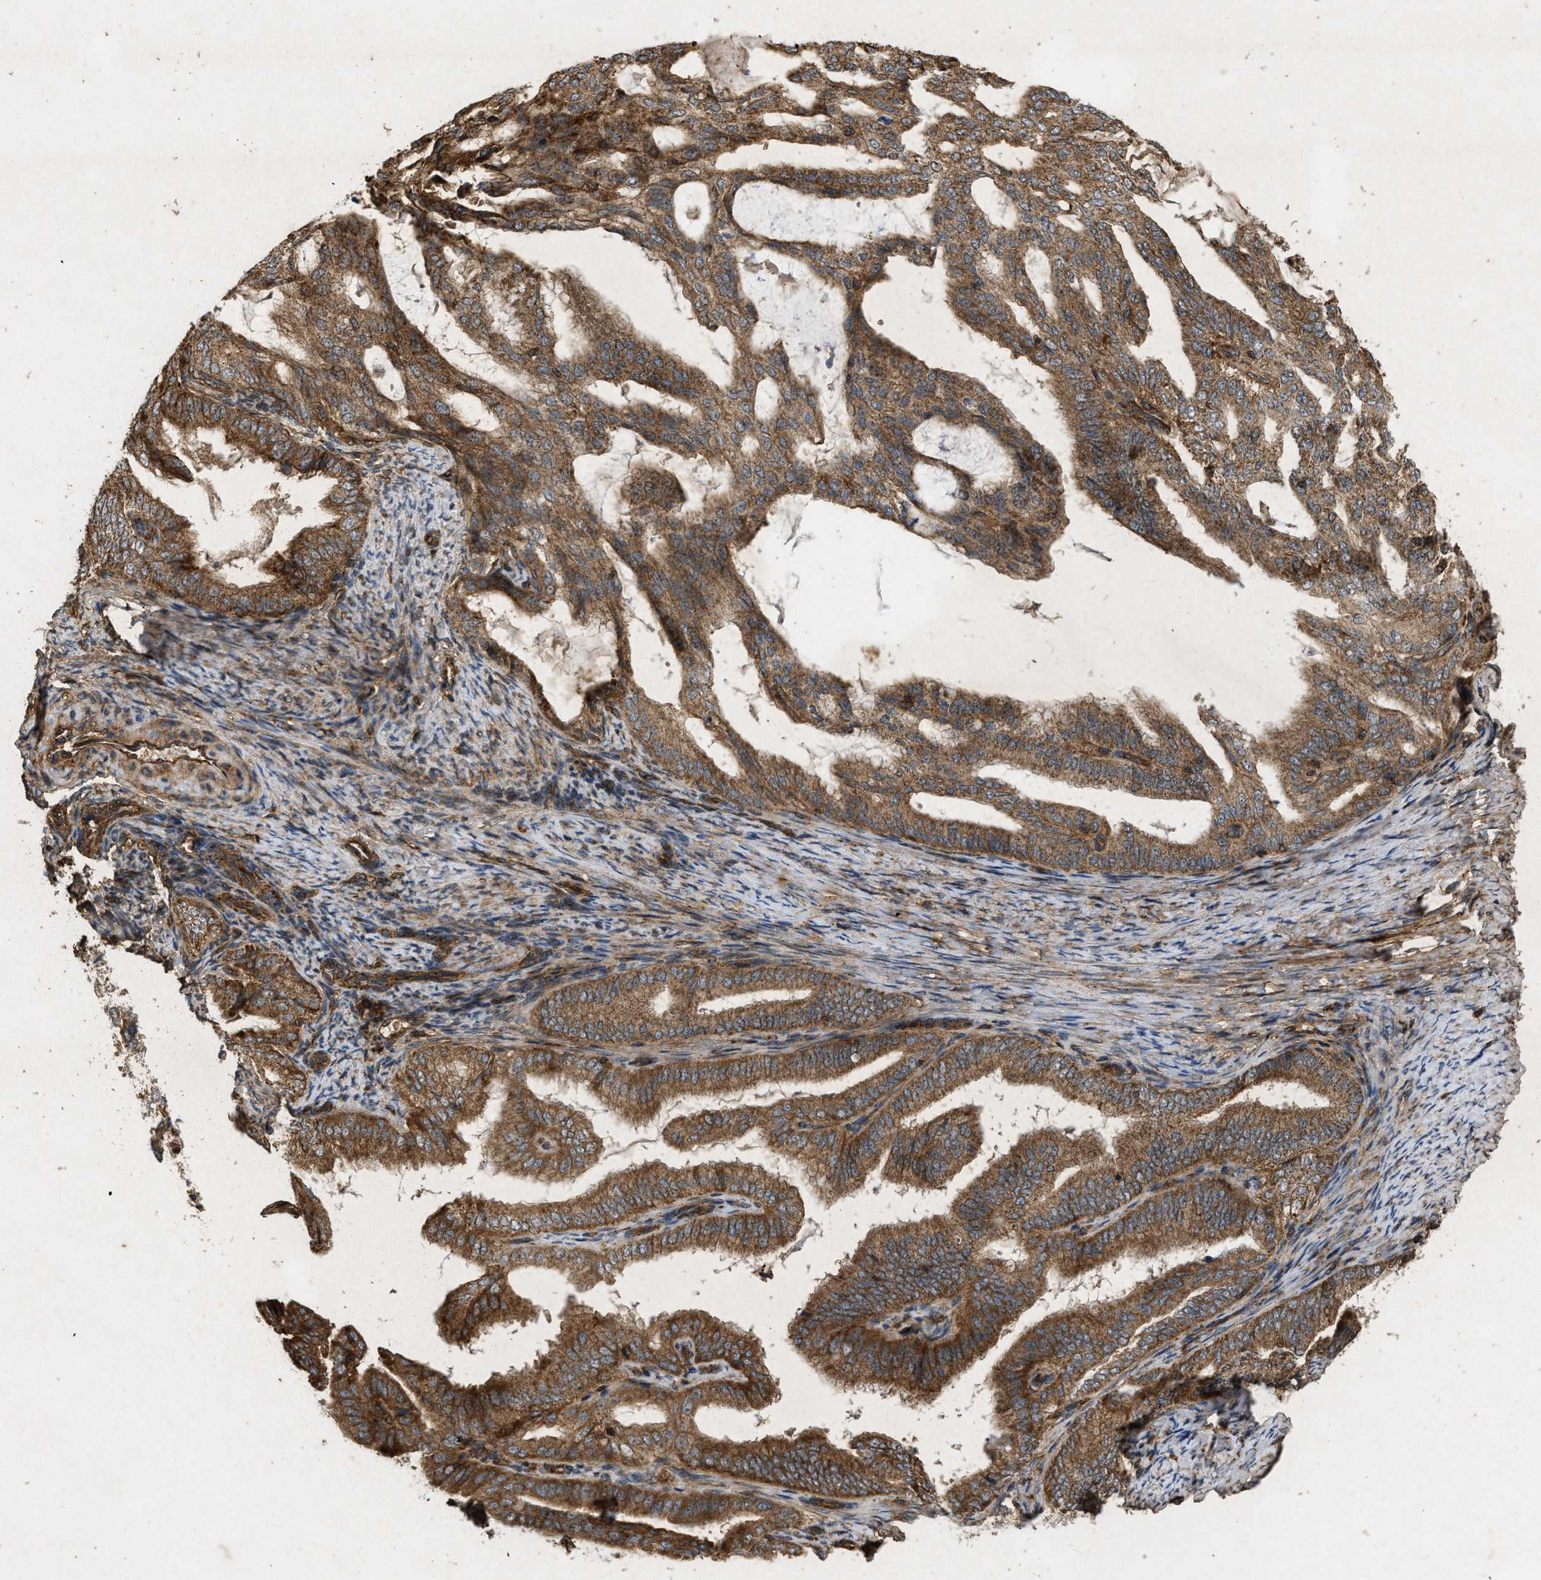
{"staining": {"intensity": "moderate", "quantity": ">75%", "location": "cytoplasmic/membranous"}, "tissue": "endometrial cancer", "cell_type": "Tumor cells", "image_type": "cancer", "snomed": [{"axis": "morphology", "description": "Adenocarcinoma, NOS"}, {"axis": "topography", "description": "Endometrium"}], "caption": "This is an image of immunohistochemistry (IHC) staining of endometrial adenocarcinoma, which shows moderate expression in the cytoplasmic/membranous of tumor cells.", "gene": "GNB4", "patient": {"sex": "female", "age": 58}}